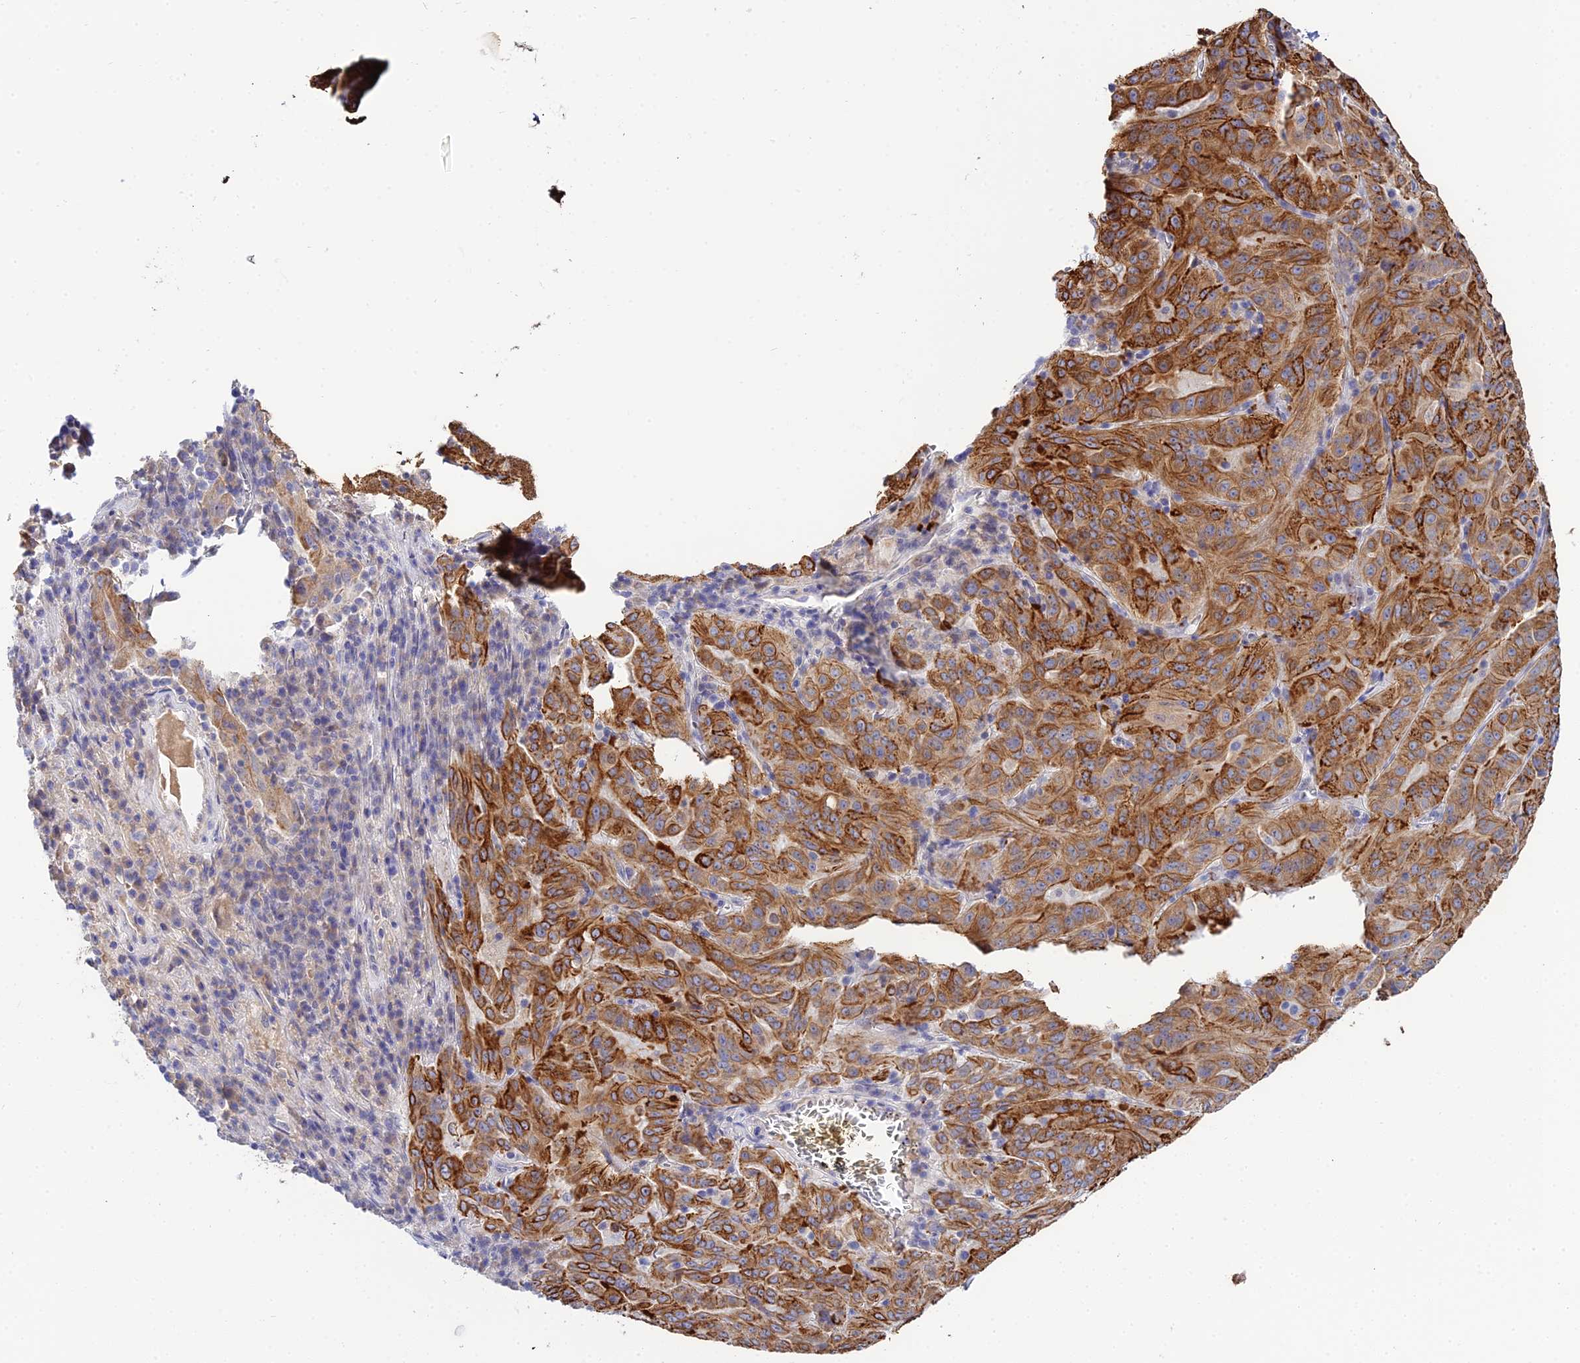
{"staining": {"intensity": "strong", "quantity": ">75%", "location": "cytoplasmic/membranous"}, "tissue": "pancreatic cancer", "cell_type": "Tumor cells", "image_type": "cancer", "snomed": [{"axis": "morphology", "description": "Adenocarcinoma, NOS"}, {"axis": "topography", "description": "Pancreas"}], "caption": "IHC image of neoplastic tissue: human adenocarcinoma (pancreatic) stained using IHC displays high levels of strong protein expression localized specifically in the cytoplasmic/membranous of tumor cells, appearing as a cytoplasmic/membranous brown color.", "gene": "ZXDA", "patient": {"sex": "male", "age": 63}}